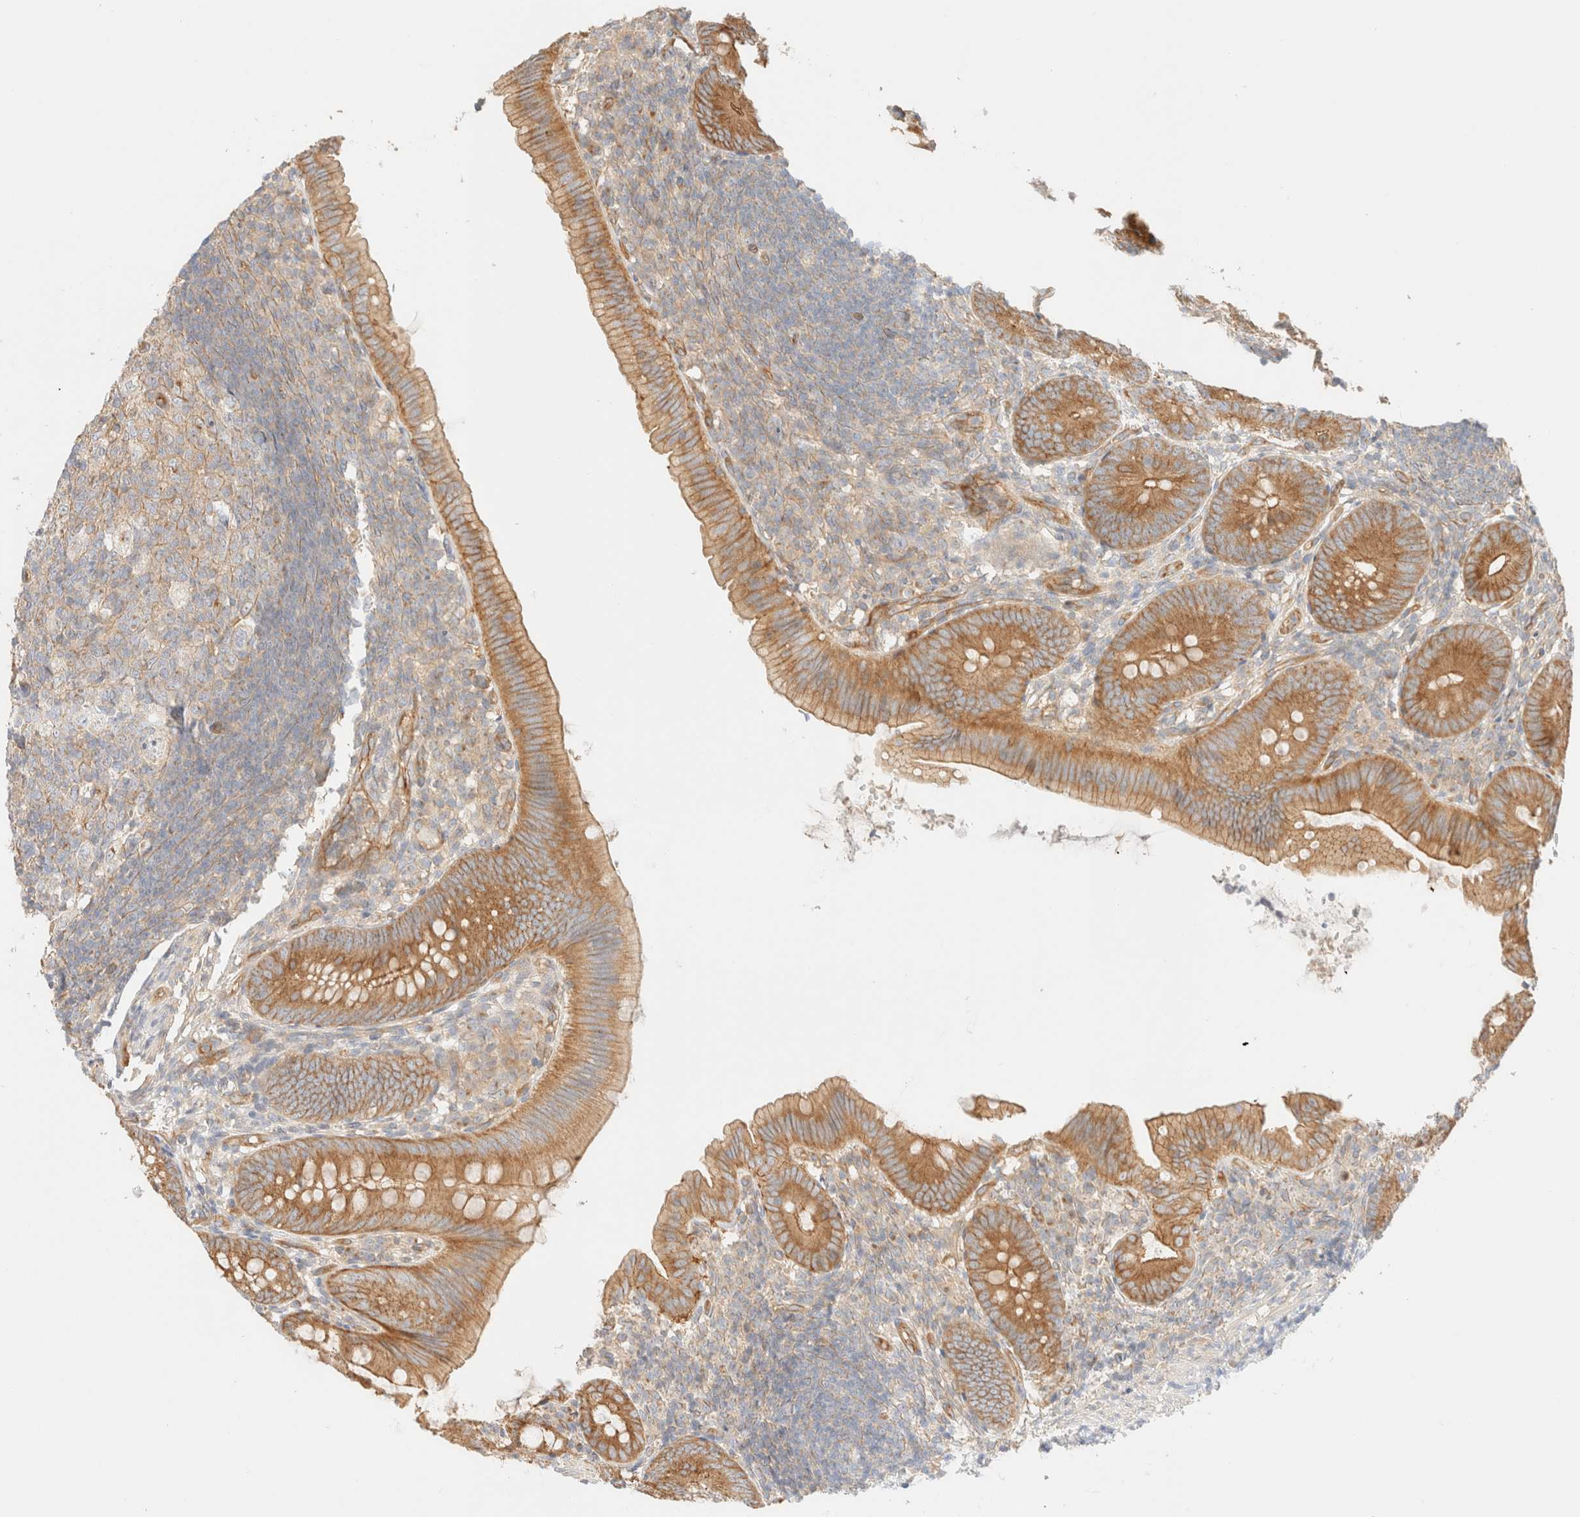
{"staining": {"intensity": "strong", "quantity": ">75%", "location": "cytoplasmic/membranous"}, "tissue": "appendix", "cell_type": "Glandular cells", "image_type": "normal", "snomed": [{"axis": "morphology", "description": "Normal tissue, NOS"}, {"axis": "topography", "description": "Appendix"}], "caption": "Immunohistochemical staining of unremarkable human appendix shows >75% levels of strong cytoplasmic/membranous protein staining in about >75% of glandular cells. (DAB (3,3'-diaminobenzidine) IHC with brightfield microscopy, high magnification).", "gene": "MYO10", "patient": {"sex": "male", "age": 1}}